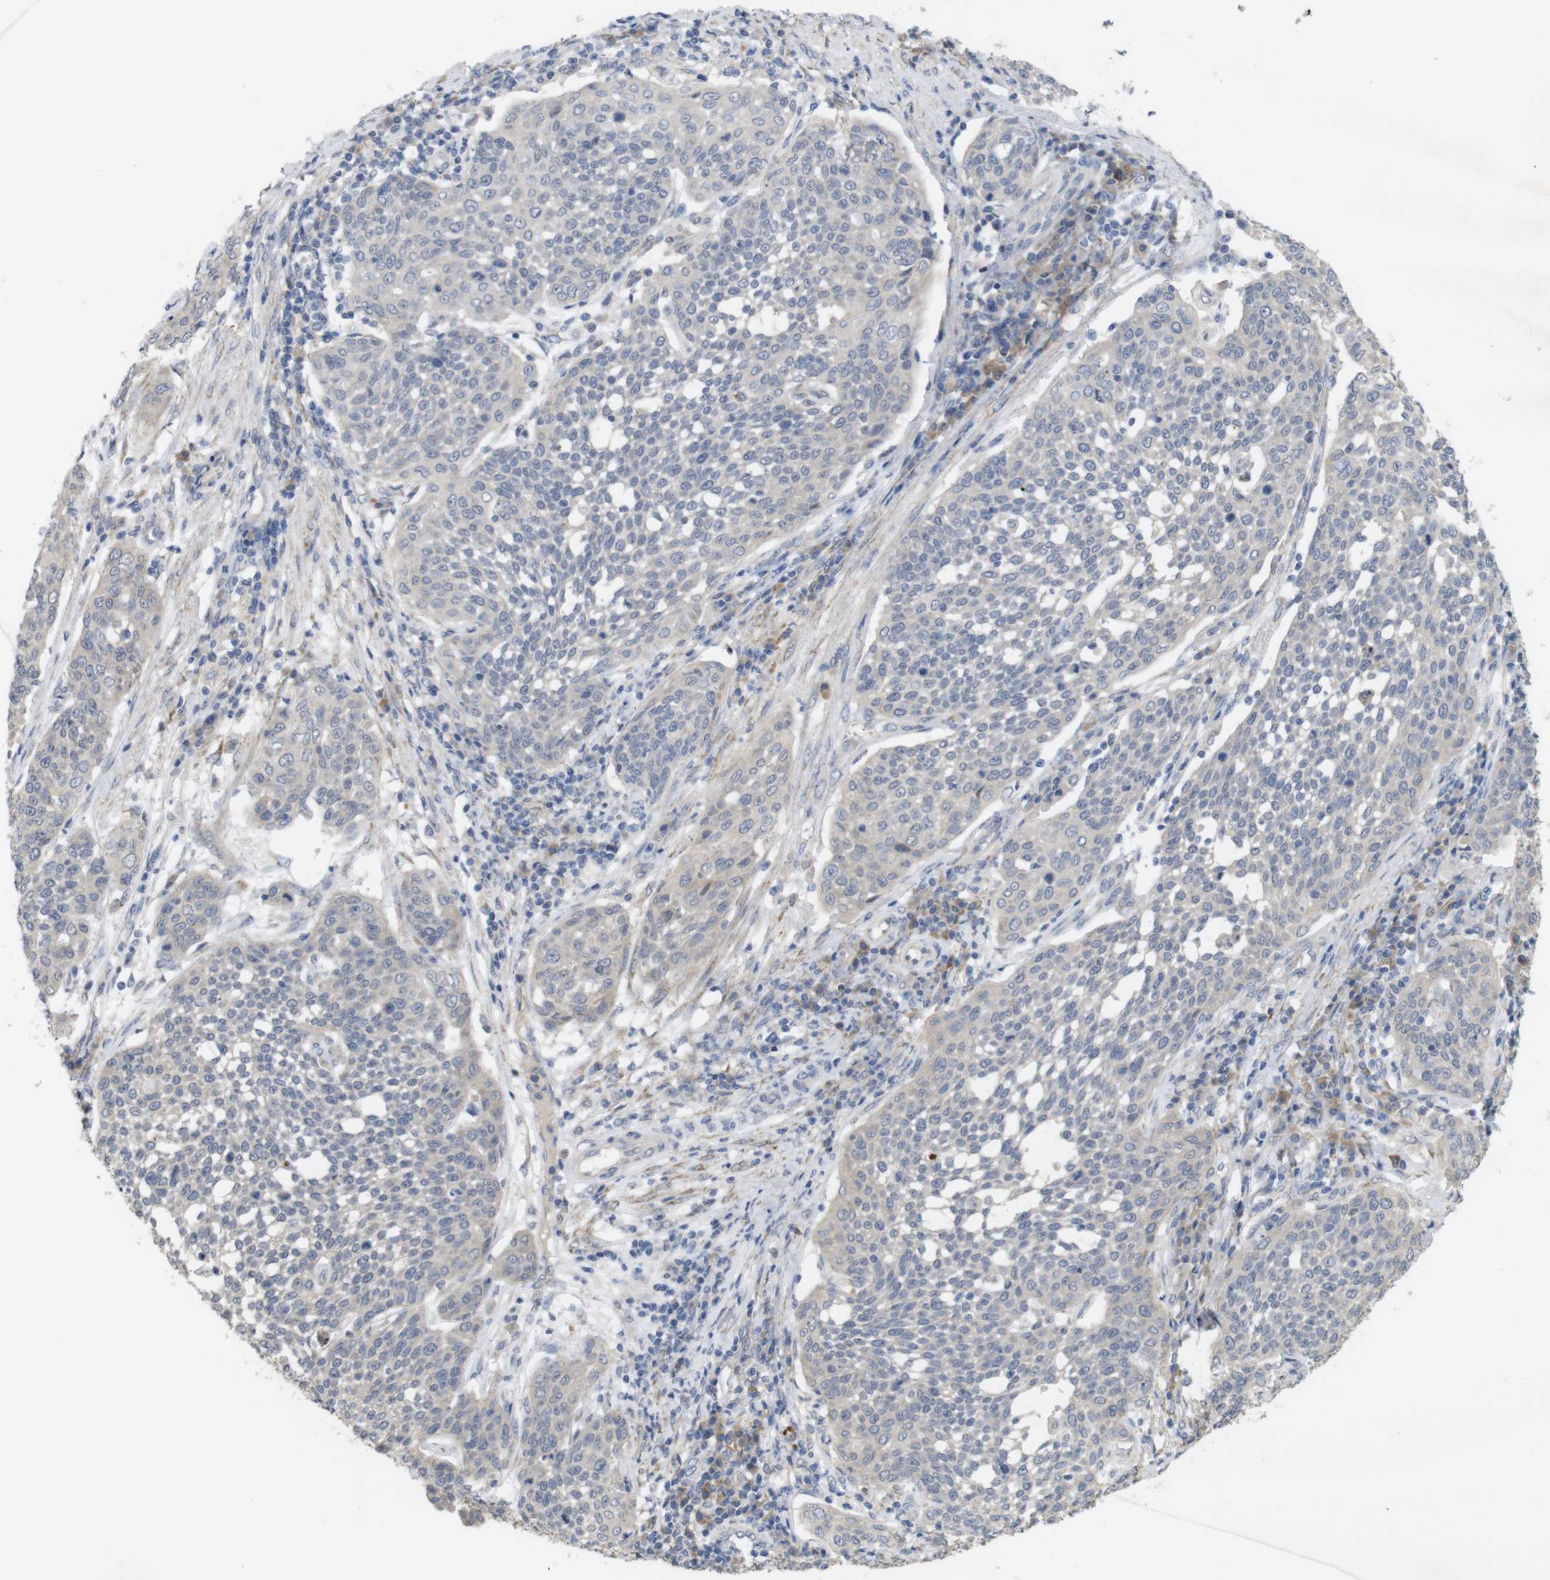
{"staining": {"intensity": "negative", "quantity": "none", "location": "none"}, "tissue": "cervical cancer", "cell_type": "Tumor cells", "image_type": "cancer", "snomed": [{"axis": "morphology", "description": "Squamous cell carcinoma, NOS"}, {"axis": "topography", "description": "Cervix"}], "caption": "High power microscopy micrograph of an immunohistochemistry (IHC) micrograph of squamous cell carcinoma (cervical), revealing no significant positivity in tumor cells. (DAB immunohistochemistry (IHC) visualized using brightfield microscopy, high magnification).", "gene": "BCAR3", "patient": {"sex": "female", "age": 34}}